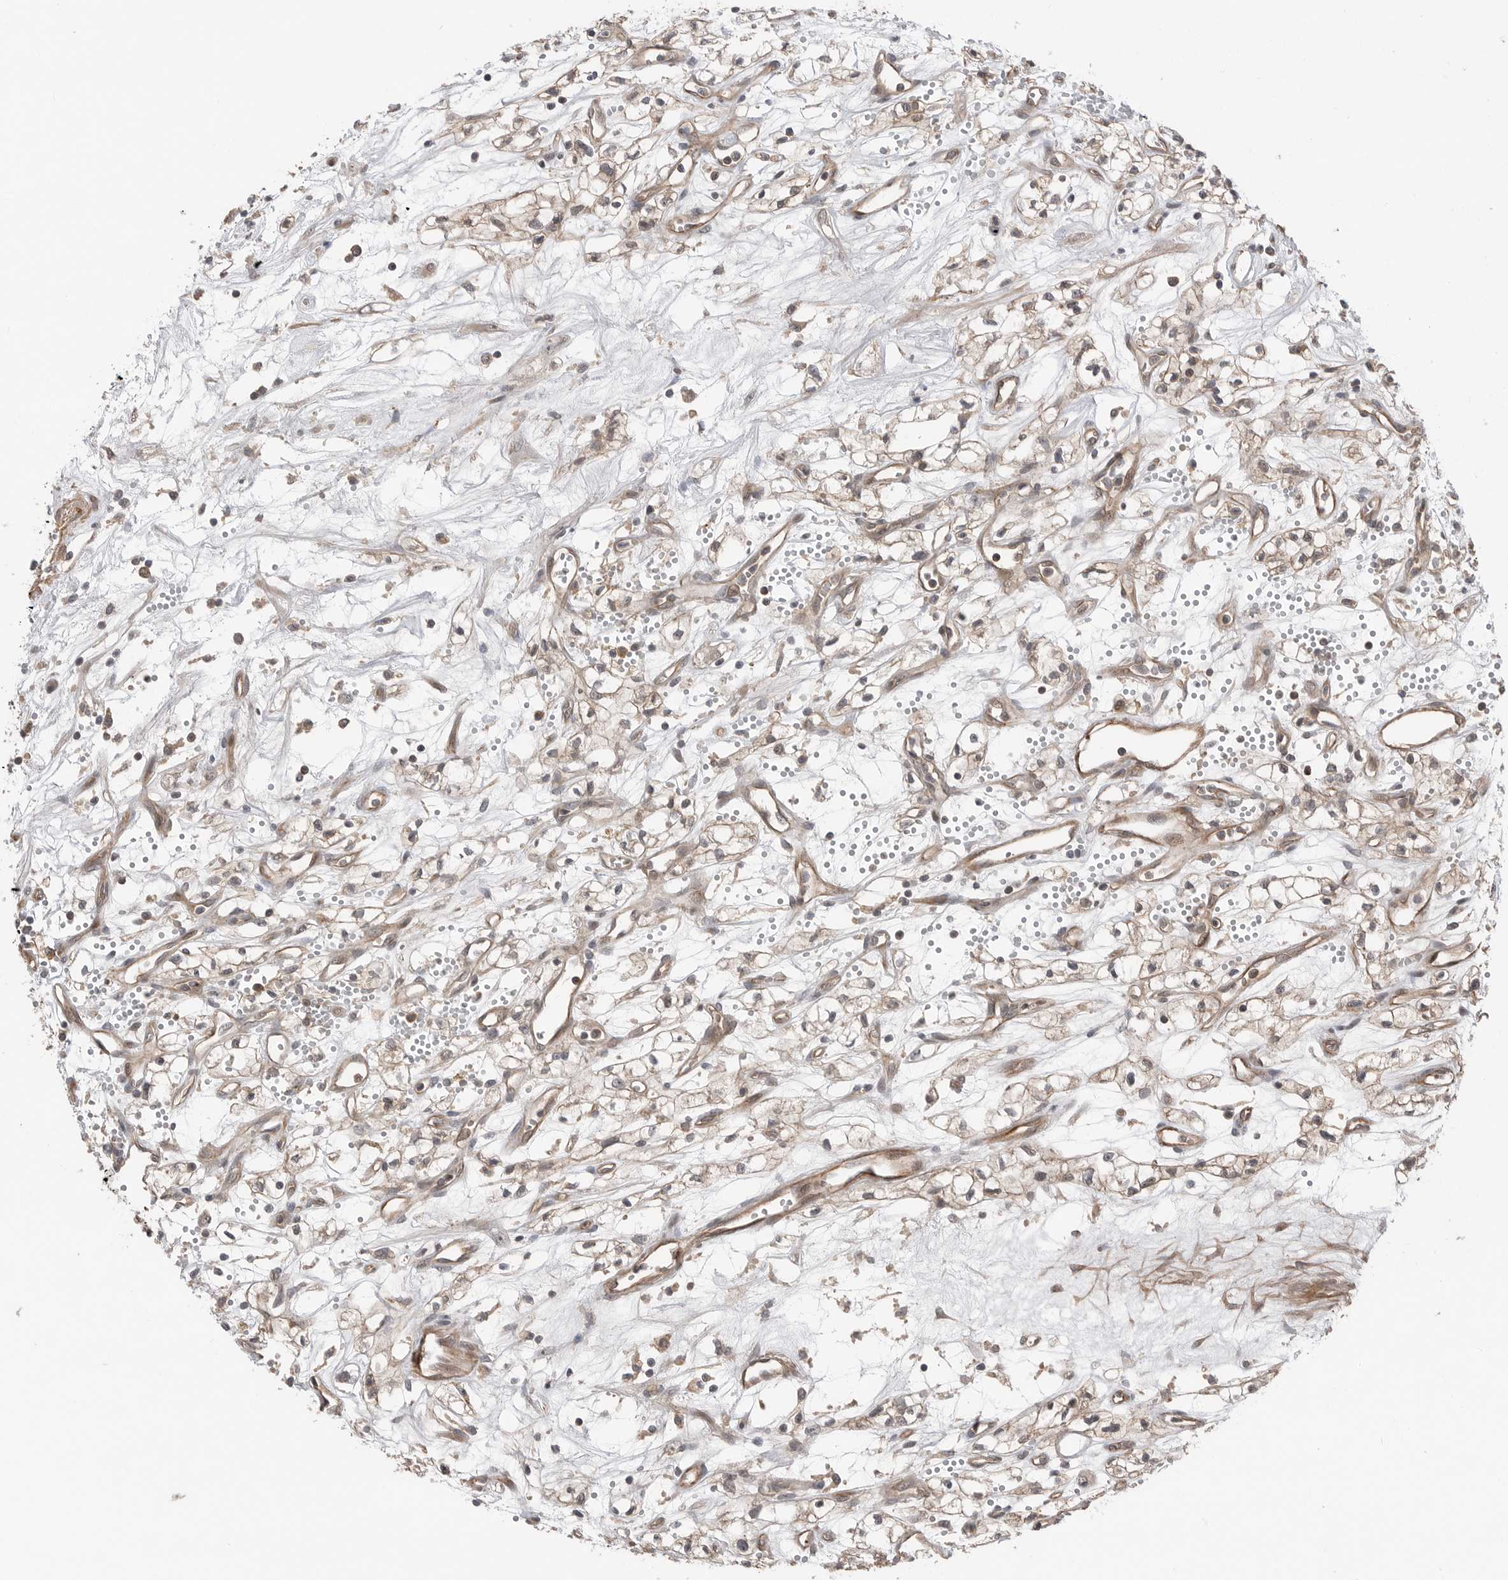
{"staining": {"intensity": "negative", "quantity": "none", "location": "none"}, "tissue": "renal cancer", "cell_type": "Tumor cells", "image_type": "cancer", "snomed": [{"axis": "morphology", "description": "Adenocarcinoma, NOS"}, {"axis": "topography", "description": "Kidney"}], "caption": "High power microscopy histopathology image of an immunohistochemistry histopathology image of renal cancer, revealing no significant staining in tumor cells.", "gene": "PEAK1", "patient": {"sex": "male", "age": 59}}